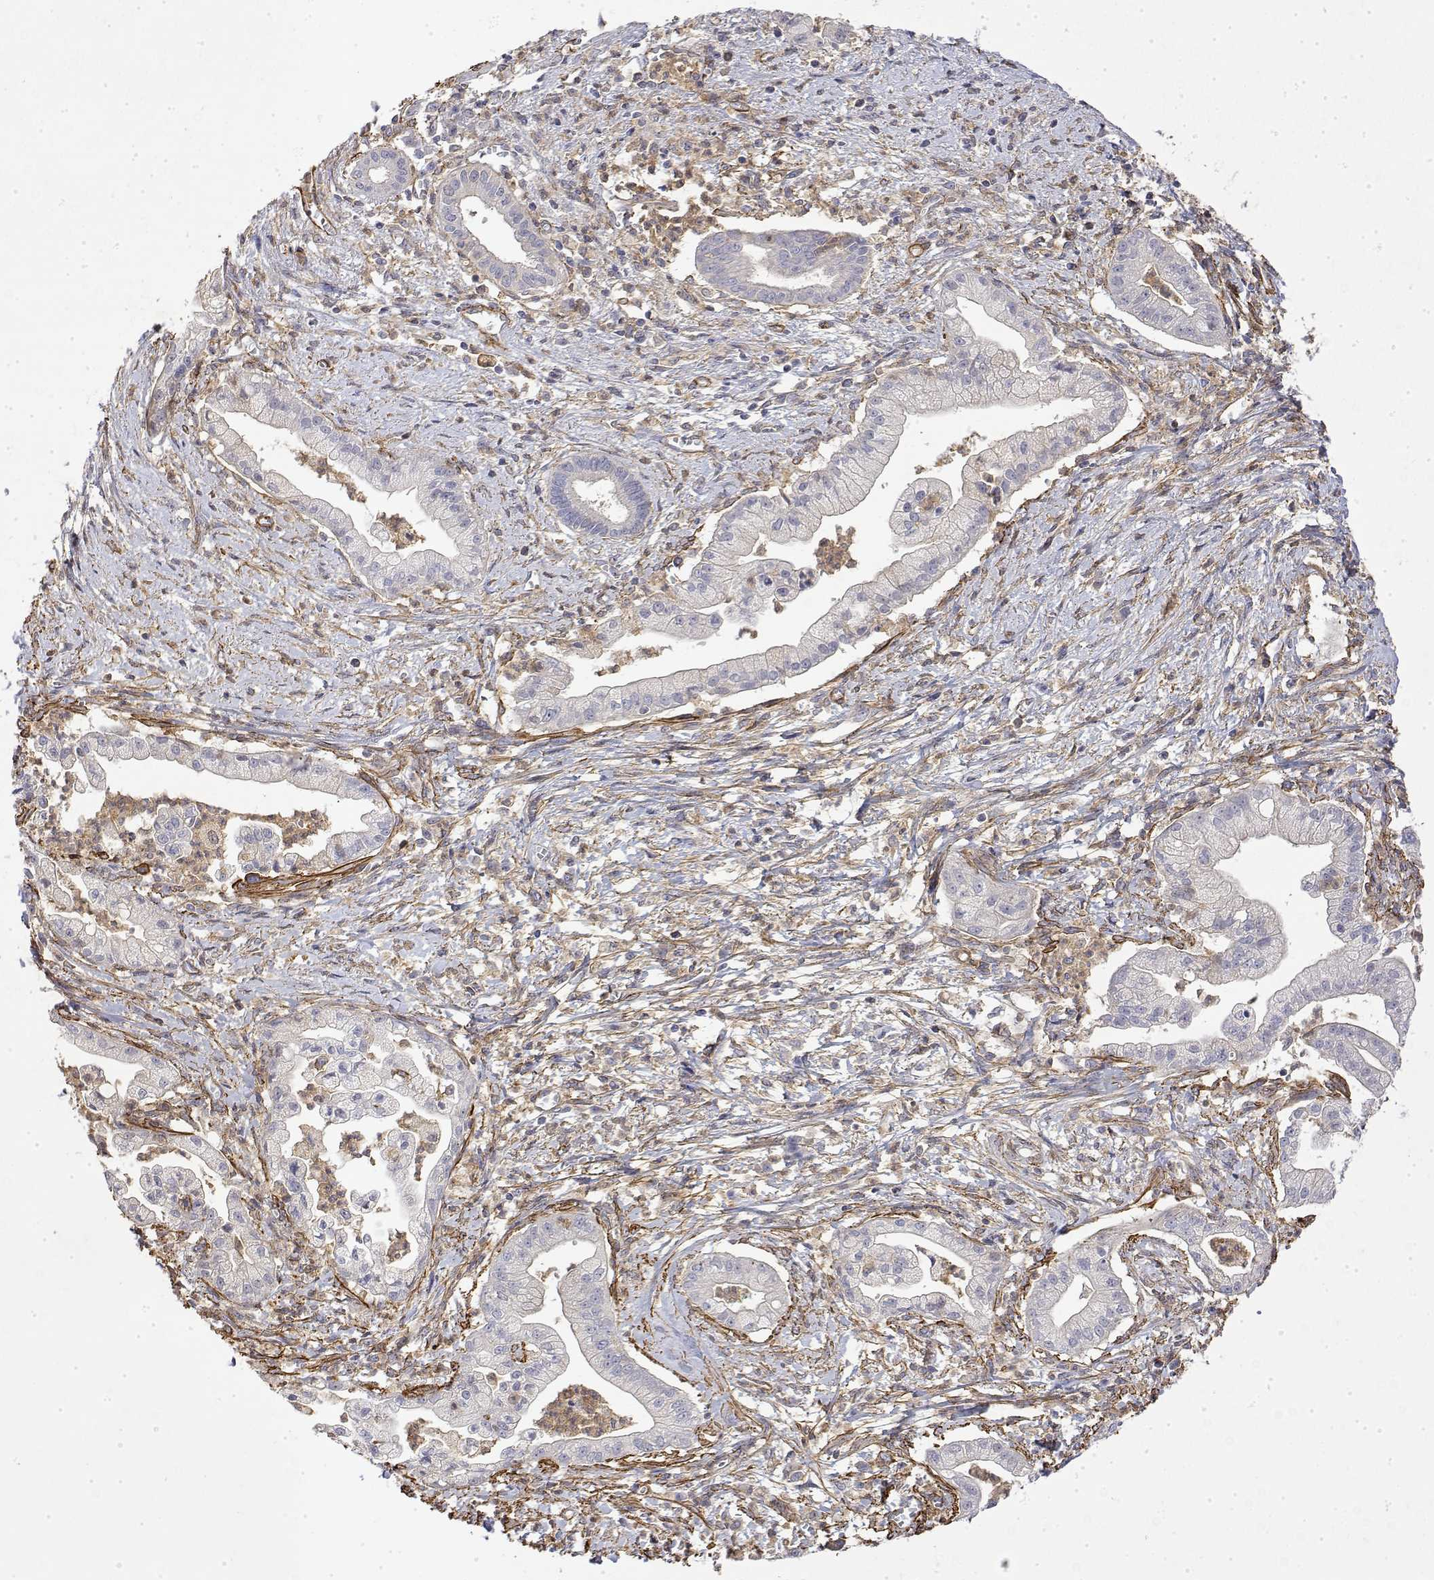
{"staining": {"intensity": "negative", "quantity": "none", "location": "none"}, "tissue": "pancreatic cancer", "cell_type": "Tumor cells", "image_type": "cancer", "snomed": [{"axis": "morphology", "description": "Normal tissue, NOS"}, {"axis": "morphology", "description": "Adenocarcinoma, NOS"}, {"axis": "topography", "description": "Lymph node"}, {"axis": "topography", "description": "Pancreas"}], "caption": "Pancreatic cancer stained for a protein using IHC demonstrates no positivity tumor cells.", "gene": "SOWAHD", "patient": {"sex": "female", "age": 58}}